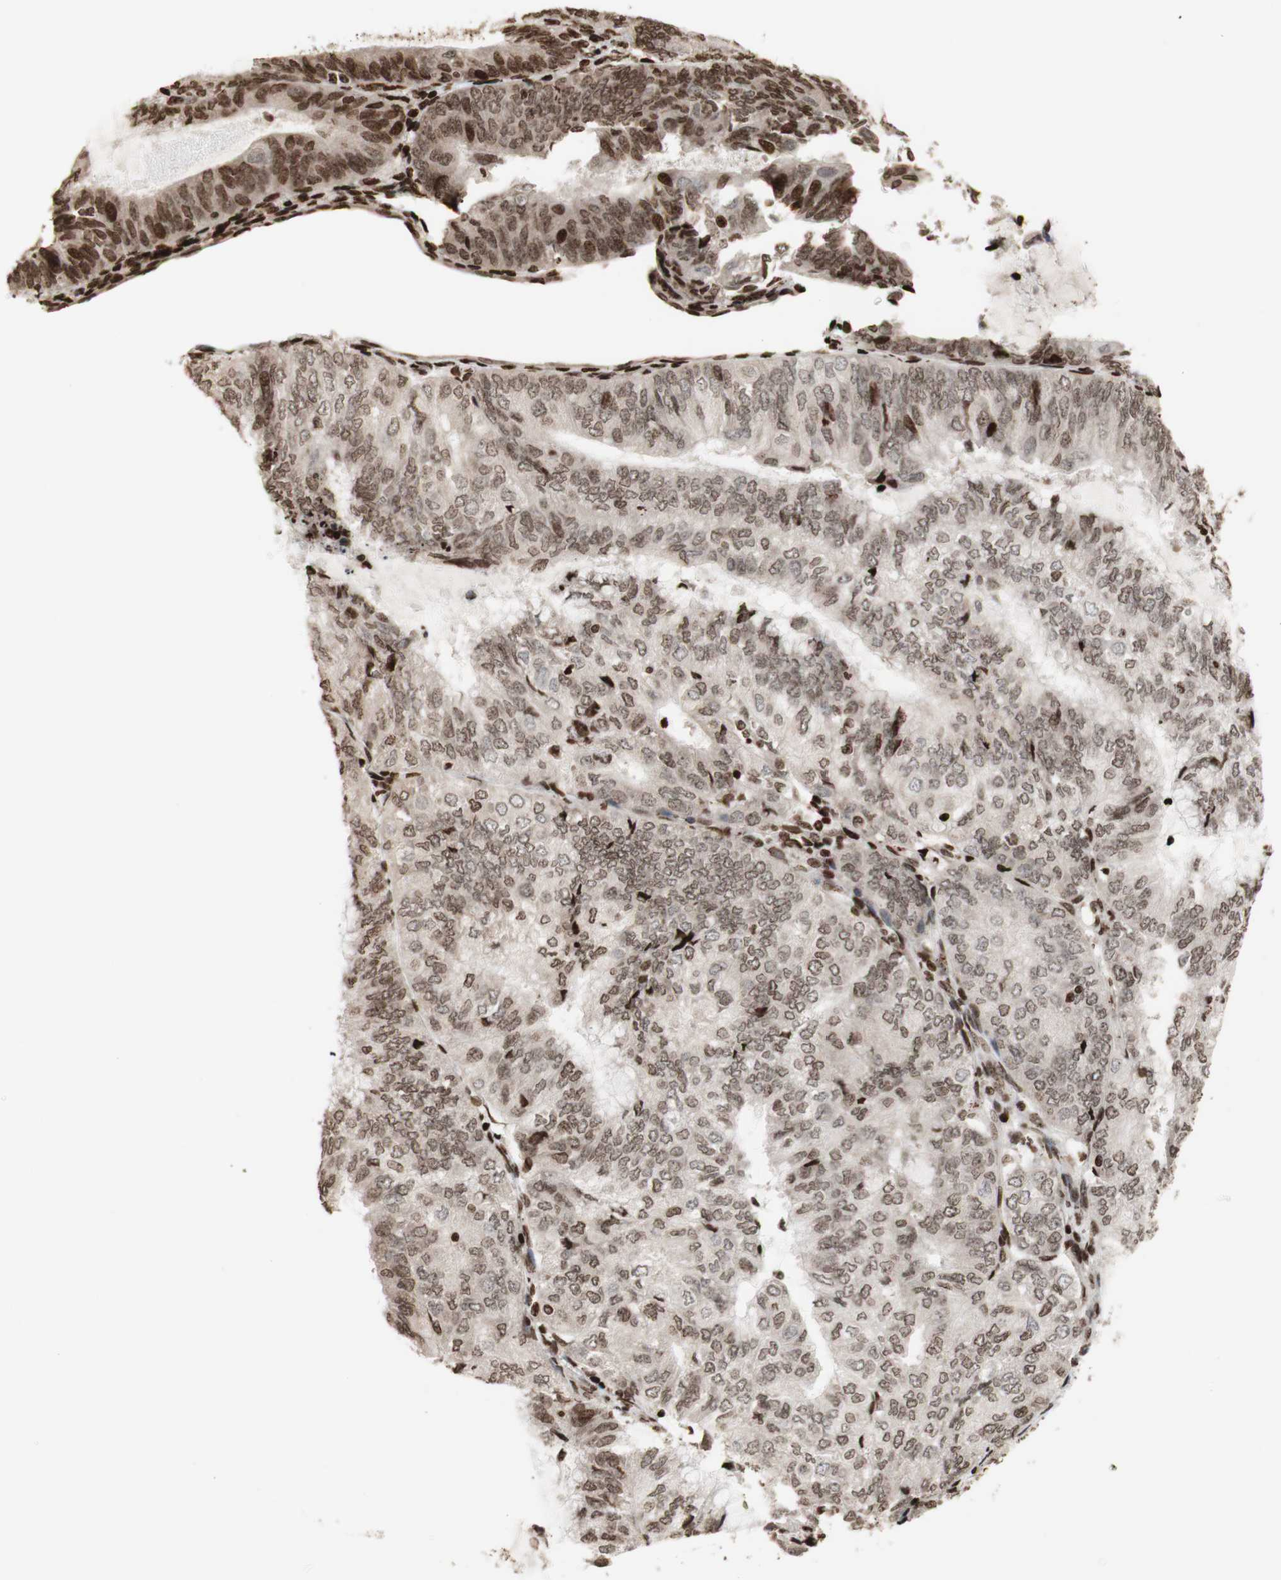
{"staining": {"intensity": "strong", "quantity": ">75%", "location": "nuclear"}, "tissue": "endometrial cancer", "cell_type": "Tumor cells", "image_type": "cancer", "snomed": [{"axis": "morphology", "description": "Adenocarcinoma, NOS"}, {"axis": "topography", "description": "Endometrium"}], "caption": "This histopathology image exhibits immunohistochemistry (IHC) staining of human endometrial adenocarcinoma, with high strong nuclear positivity in about >75% of tumor cells.", "gene": "NCAPD2", "patient": {"sex": "female", "age": 81}}